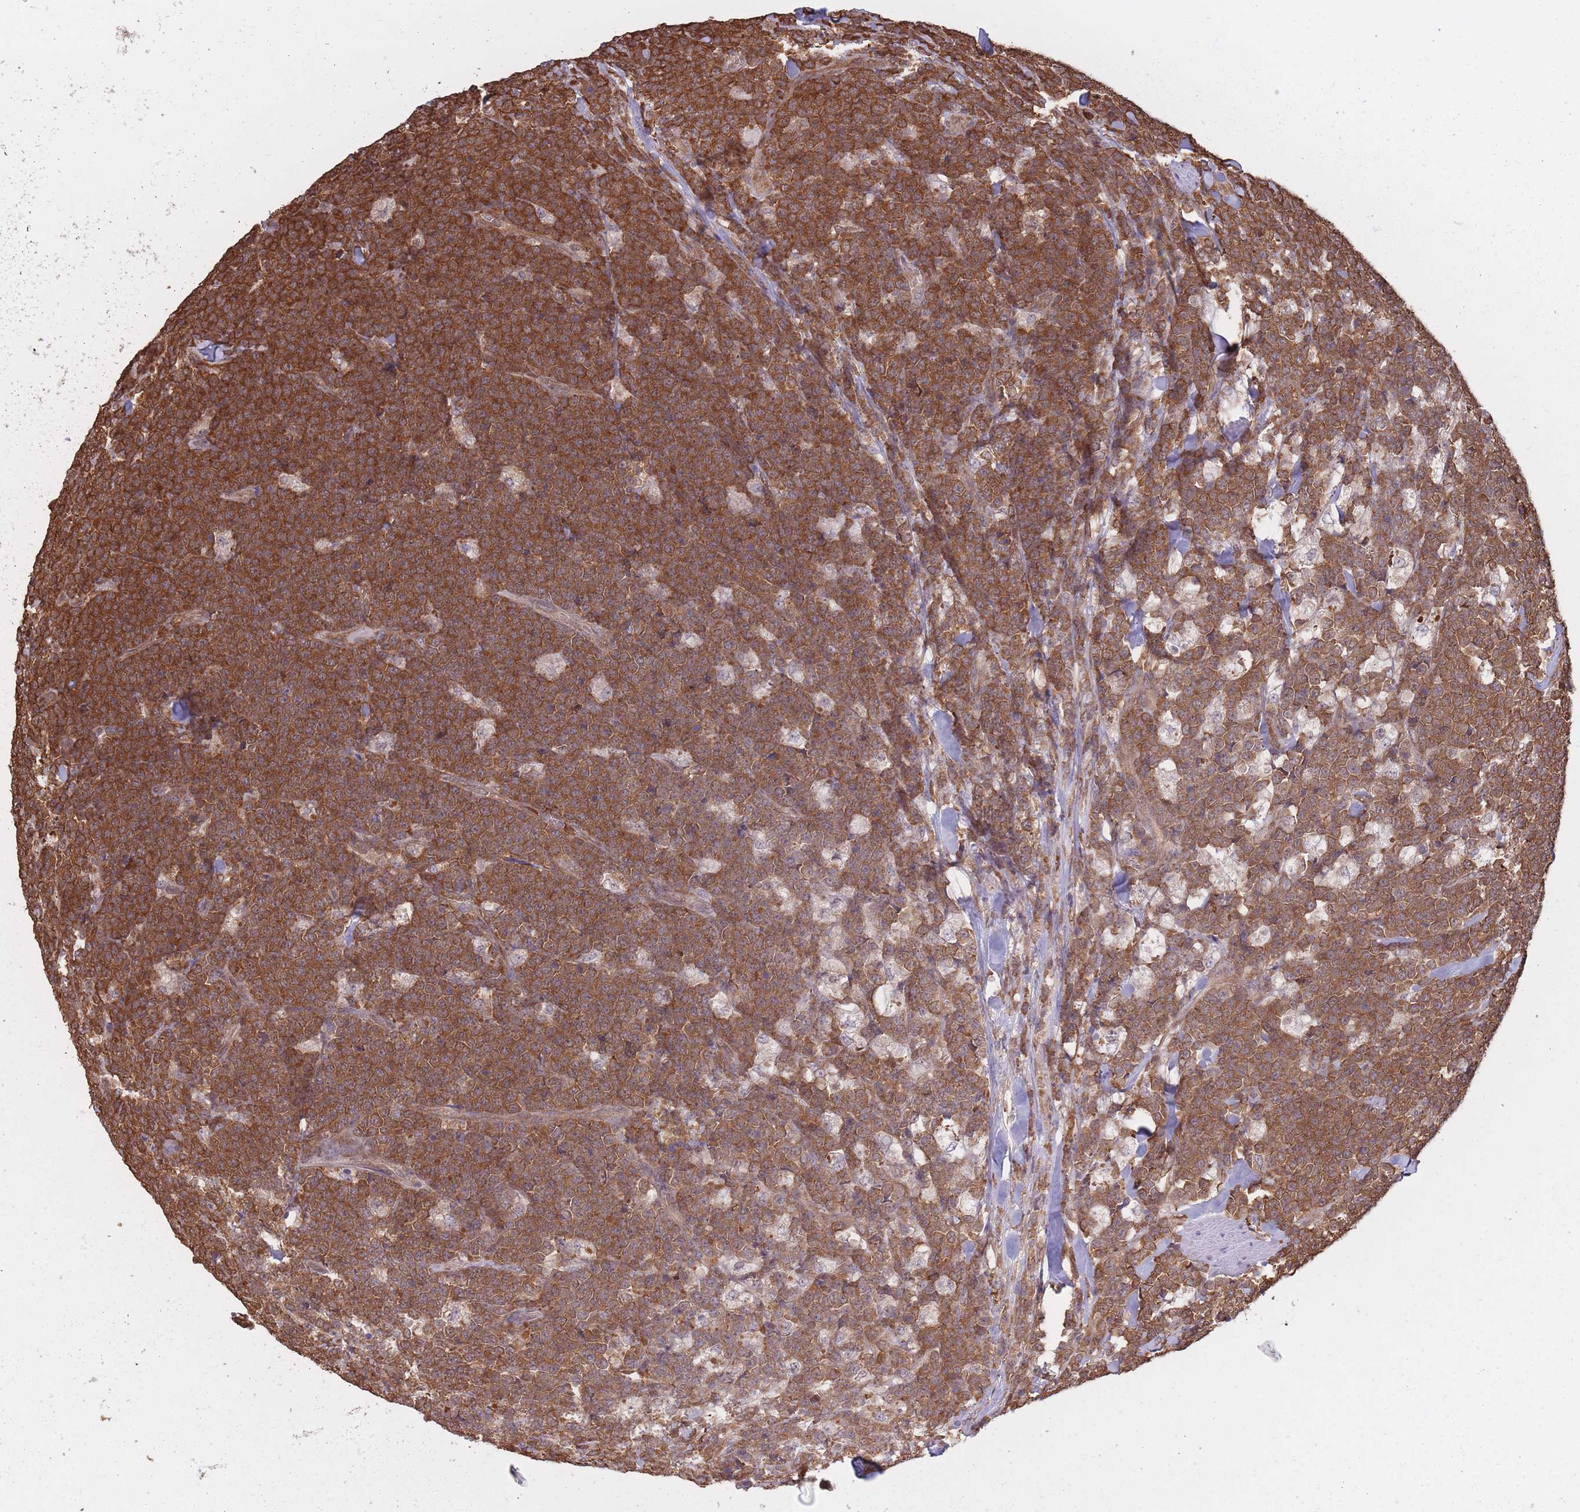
{"staining": {"intensity": "strong", "quantity": ">75%", "location": "cytoplasmic/membranous"}, "tissue": "lymphoma", "cell_type": "Tumor cells", "image_type": "cancer", "snomed": [{"axis": "morphology", "description": "Malignant lymphoma, non-Hodgkin's type, High grade"}, {"axis": "topography", "description": "Small intestine"}, {"axis": "topography", "description": "Colon"}], "caption": "This image reveals IHC staining of human malignant lymphoma, non-Hodgkin's type (high-grade), with high strong cytoplasmic/membranous positivity in about >75% of tumor cells.", "gene": "ARL13B", "patient": {"sex": "male", "age": 8}}